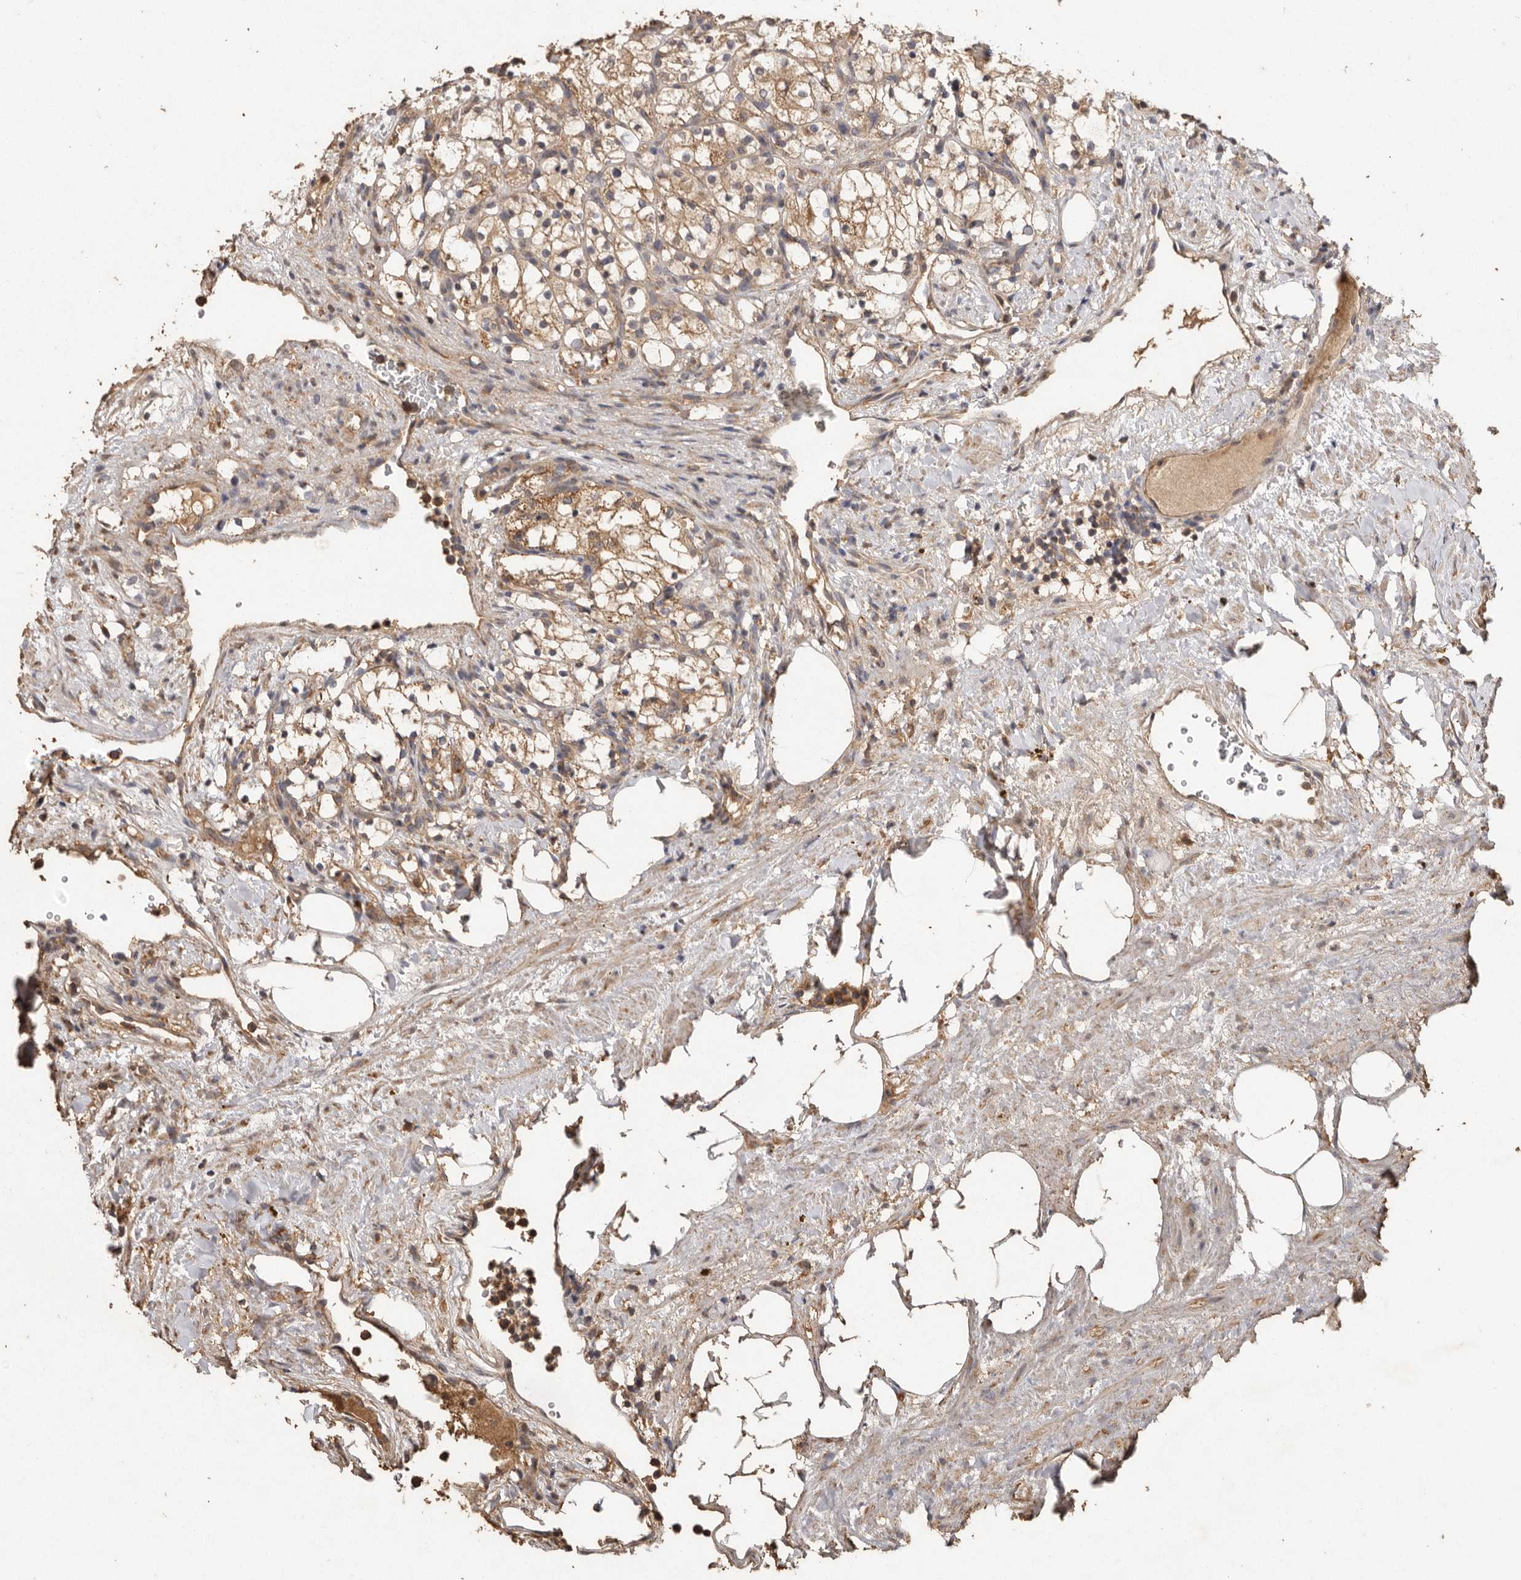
{"staining": {"intensity": "weak", "quantity": ">75%", "location": "cytoplasmic/membranous"}, "tissue": "renal cancer", "cell_type": "Tumor cells", "image_type": "cancer", "snomed": [{"axis": "morphology", "description": "Adenocarcinoma, NOS"}, {"axis": "topography", "description": "Kidney"}], "caption": "Immunohistochemistry of human renal adenocarcinoma reveals low levels of weak cytoplasmic/membranous expression in about >75% of tumor cells.", "gene": "RWDD1", "patient": {"sex": "female", "age": 69}}